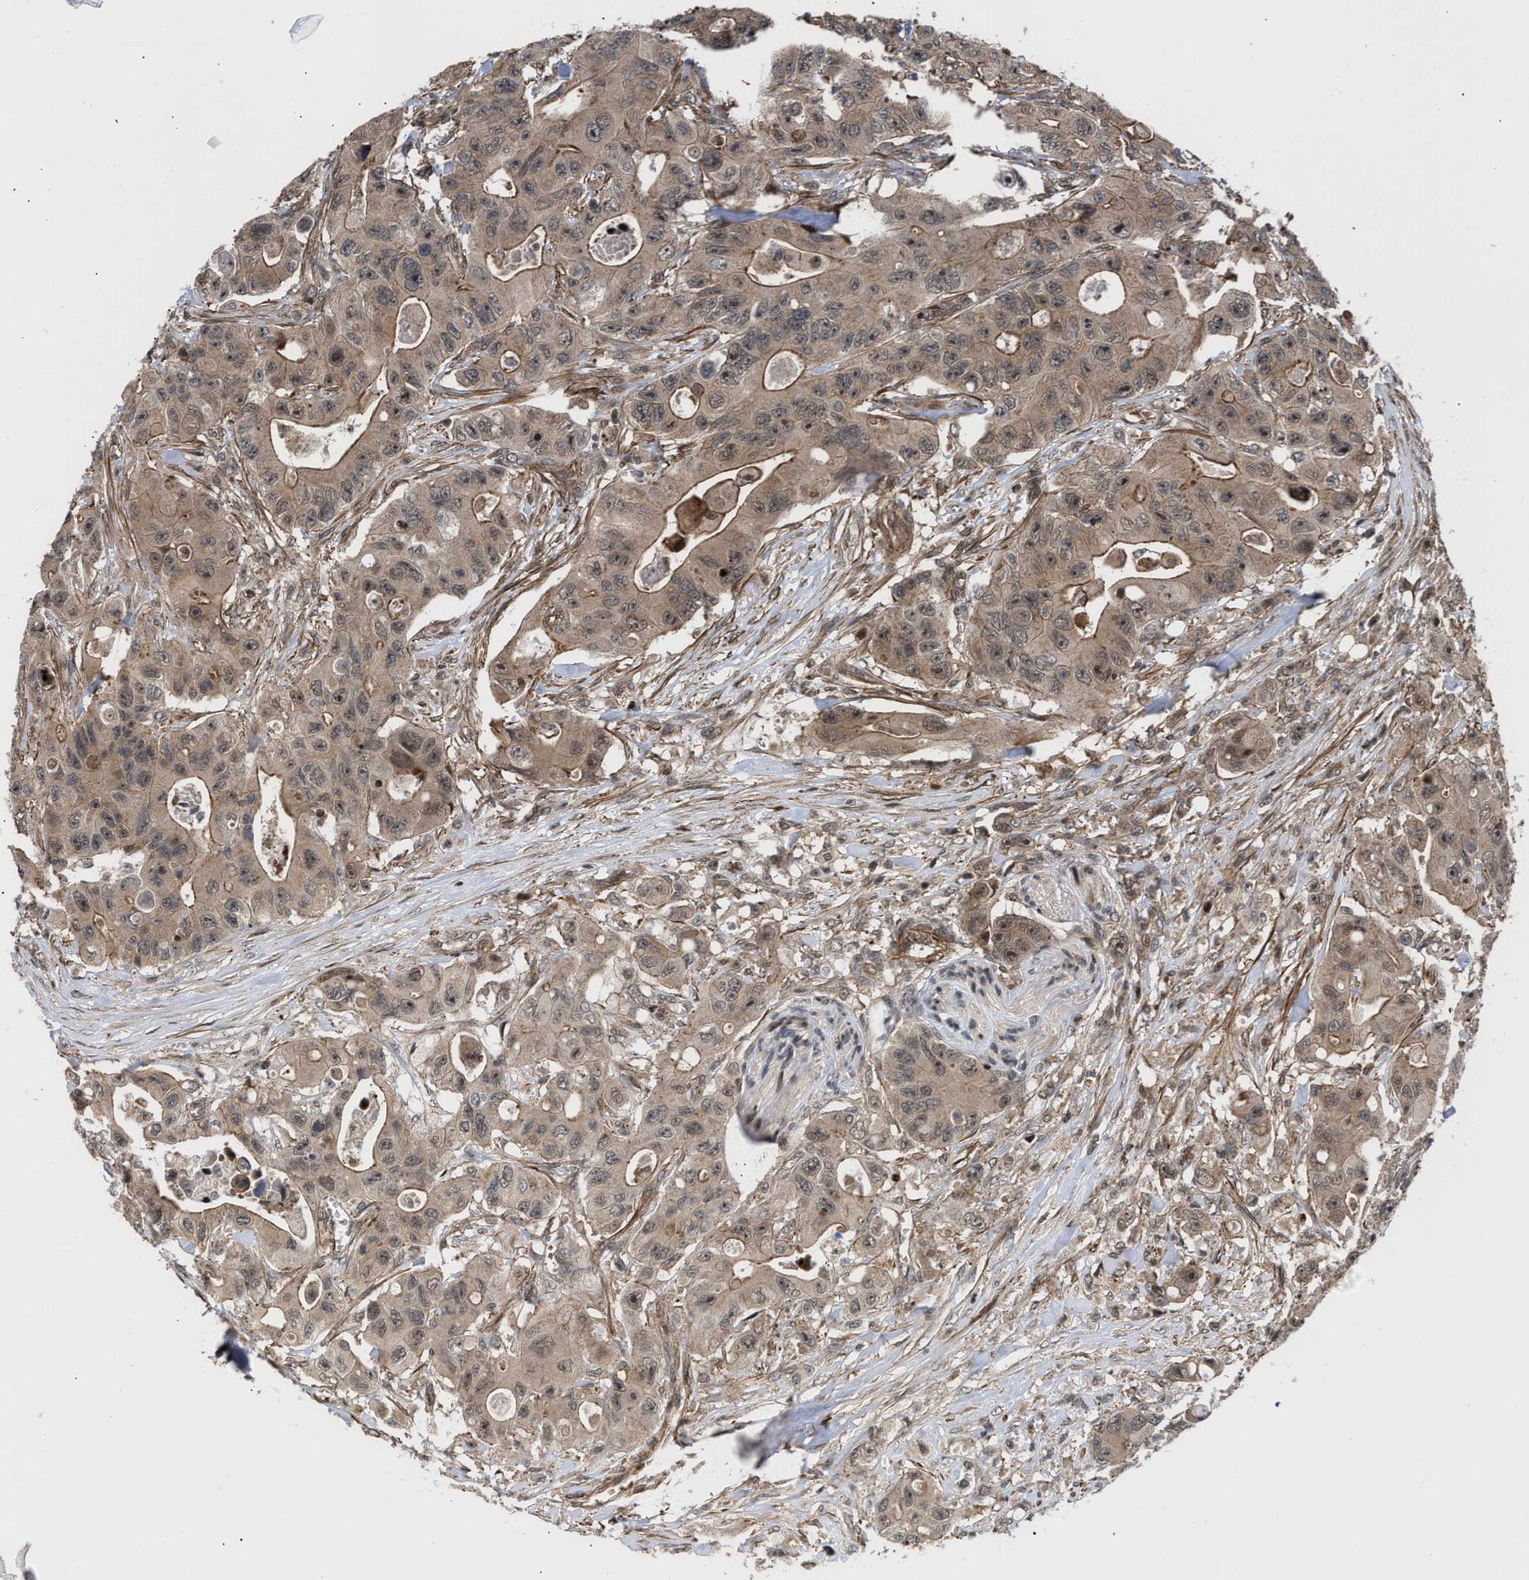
{"staining": {"intensity": "weak", "quantity": ">75%", "location": "cytoplasmic/membranous,nuclear"}, "tissue": "colorectal cancer", "cell_type": "Tumor cells", "image_type": "cancer", "snomed": [{"axis": "morphology", "description": "Adenocarcinoma, NOS"}, {"axis": "topography", "description": "Colon"}], "caption": "A low amount of weak cytoplasmic/membranous and nuclear staining is present in about >75% of tumor cells in adenocarcinoma (colorectal) tissue. Nuclei are stained in blue.", "gene": "STAU2", "patient": {"sex": "female", "age": 46}}